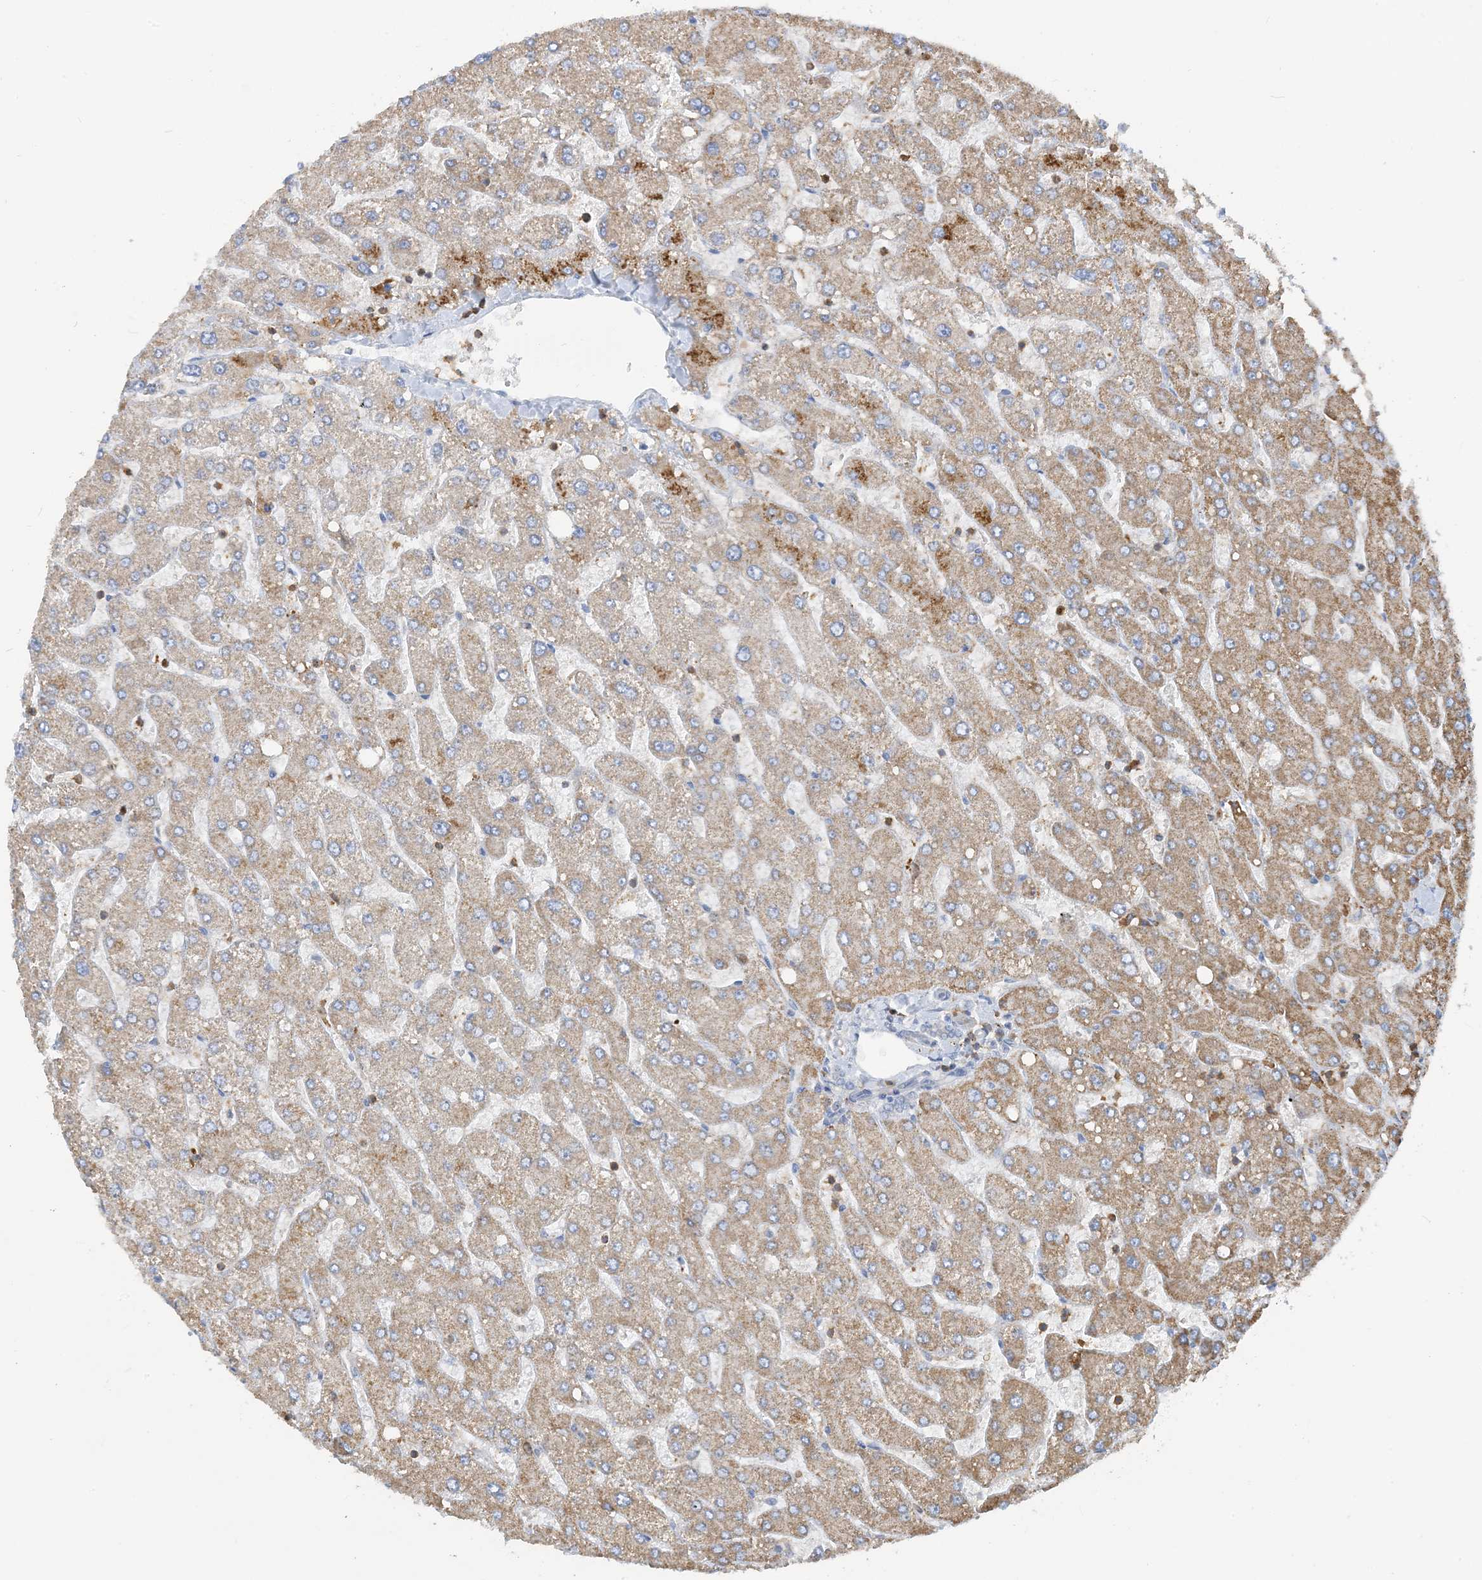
{"staining": {"intensity": "negative", "quantity": "none", "location": "none"}, "tissue": "liver", "cell_type": "Cholangiocytes", "image_type": "normal", "snomed": [{"axis": "morphology", "description": "Normal tissue, NOS"}, {"axis": "topography", "description": "Liver"}], "caption": "IHC of benign human liver reveals no staining in cholangiocytes. (IHC, brightfield microscopy, high magnification).", "gene": "SFMBT2", "patient": {"sex": "male", "age": 55}}